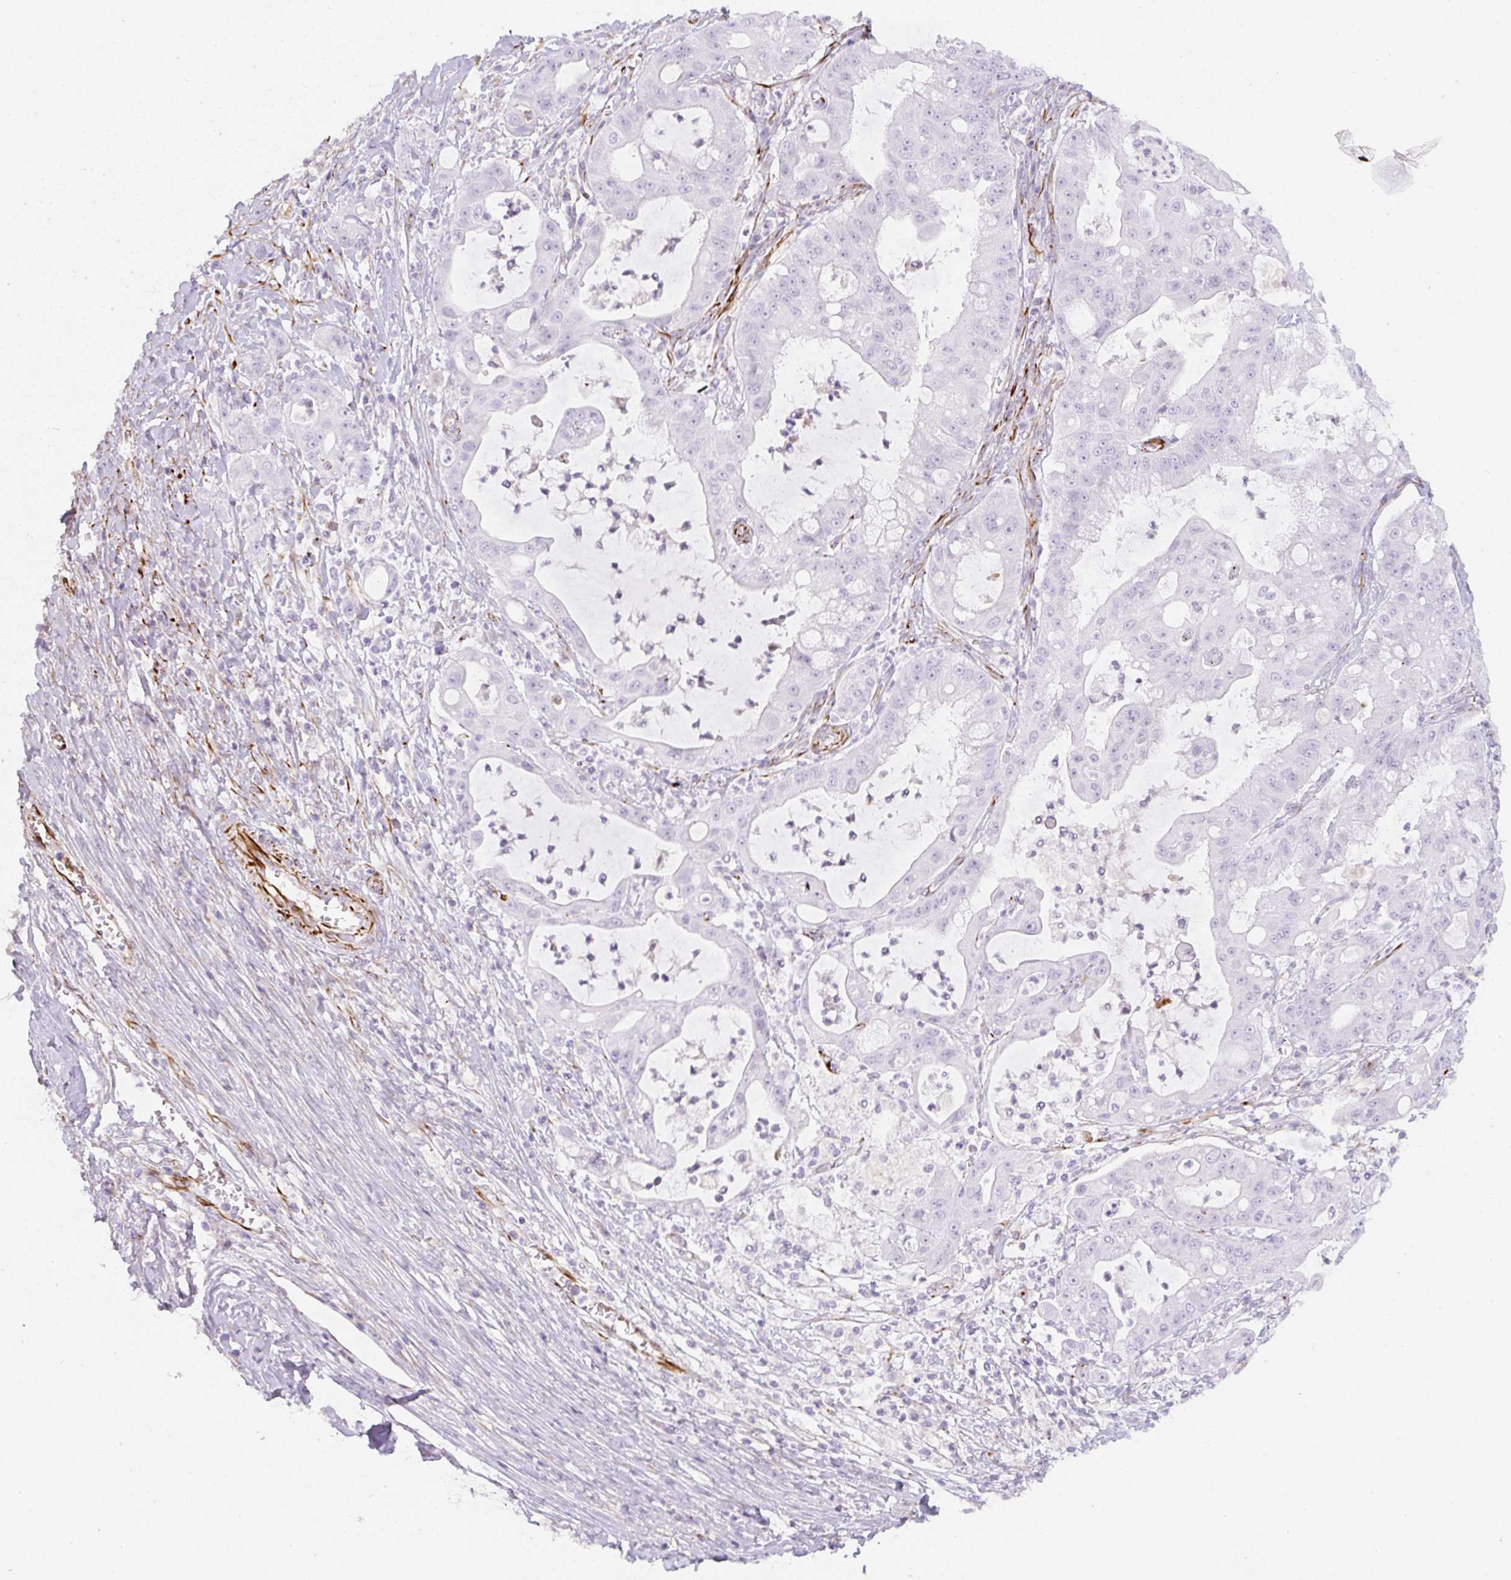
{"staining": {"intensity": "negative", "quantity": "none", "location": "none"}, "tissue": "ovarian cancer", "cell_type": "Tumor cells", "image_type": "cancer", "snomed": [{"axis": "morphology", "description": "Cystadenocarcinoma, mucinous, NOS"}, {"axis": "topography", "description": "Ovary"}], "caption": "High power microscopy photomicrograph of an immunohistochemistry (IHC) micrograph of mucinous cystadenocarcinoma (ovarian), revealing no significant staining in tumor cells.", "gene": "ZNF689", "patient": {"sex": "female", "age": 70}}